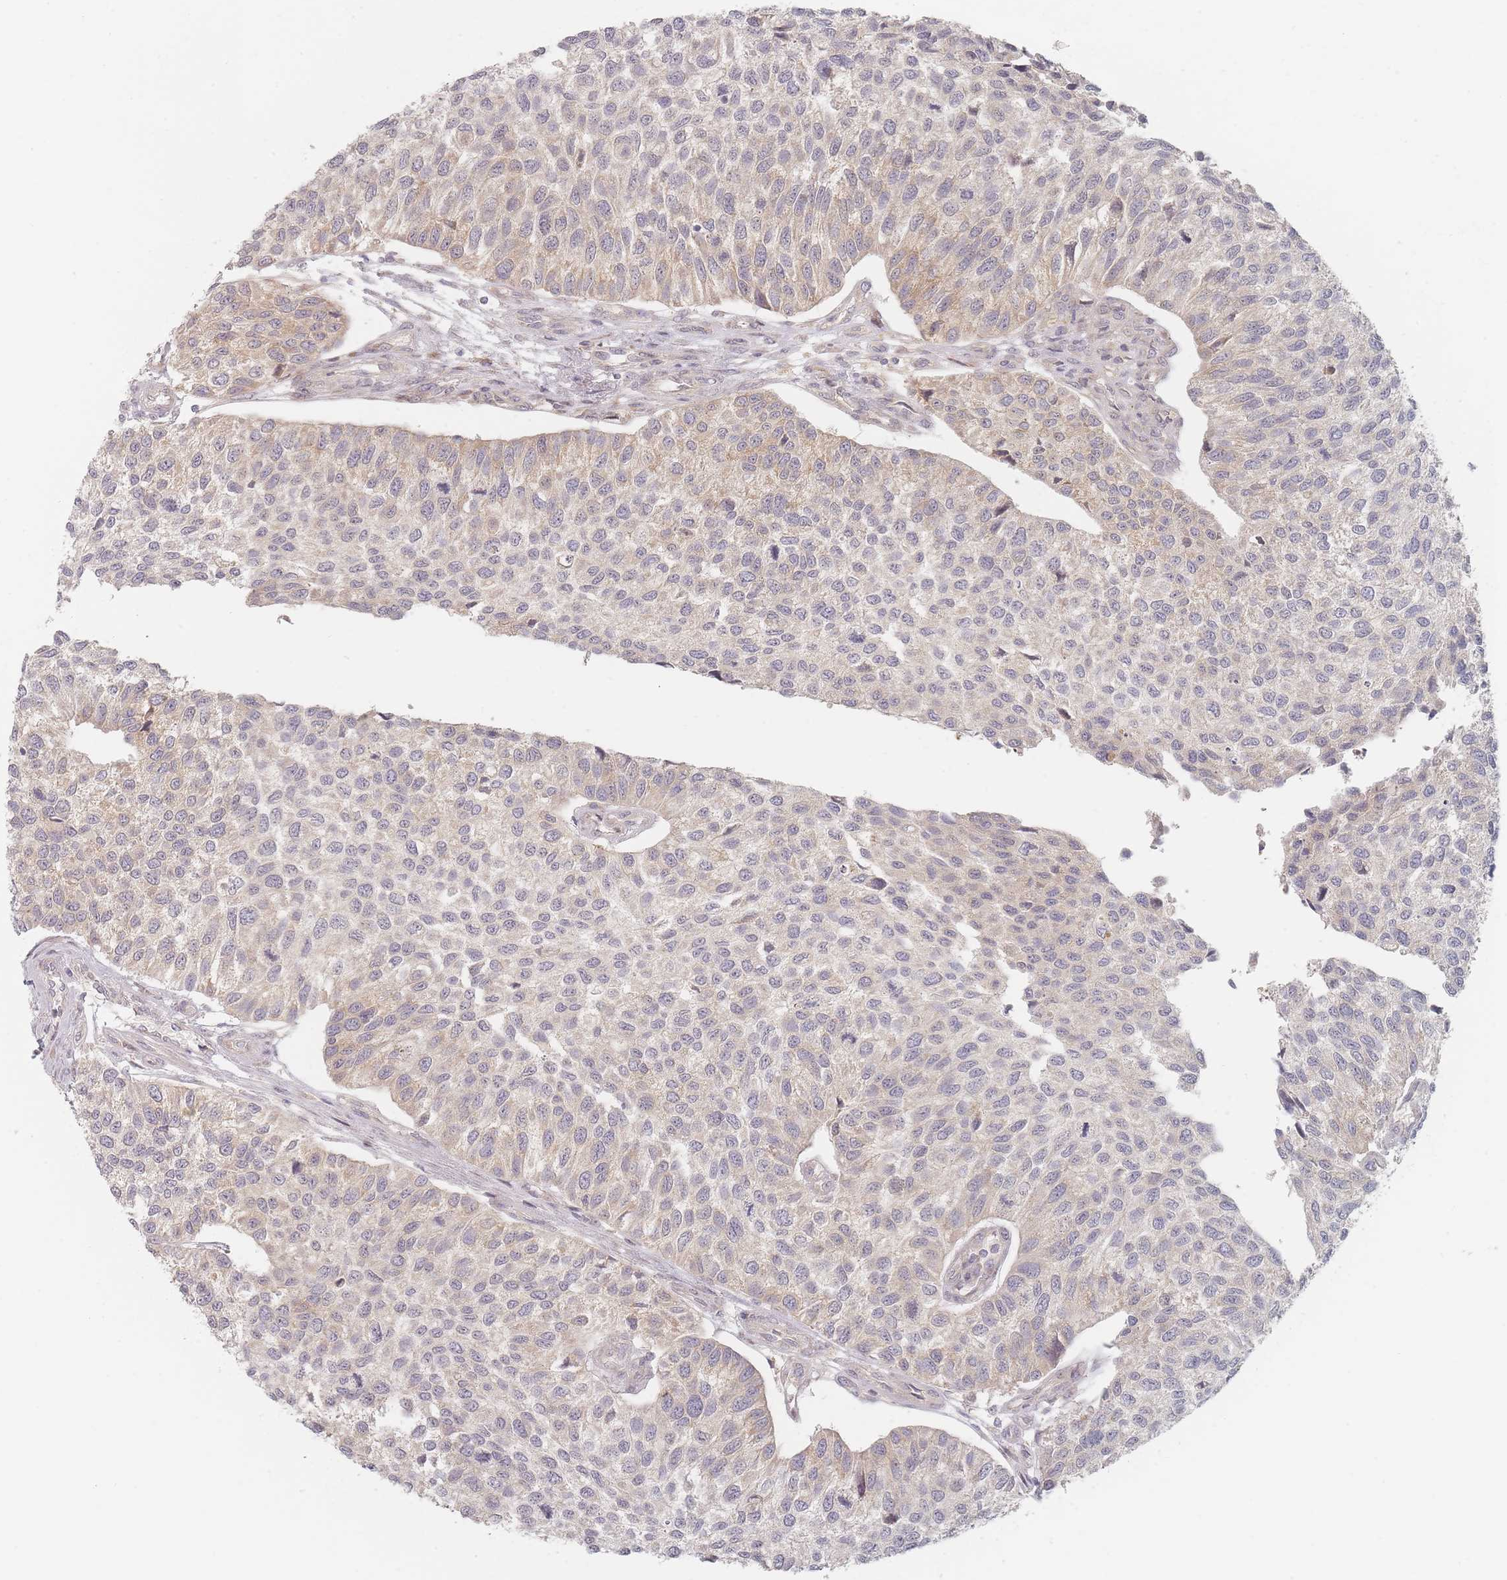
{"staining": {"intensity": "moderate", "quantity": "25%-75%", "location": "cytoplasmic/membranous"}, "tissue": "urothelial cancer", "cell_type": "Tumor cells", "image_type": "cancer", "snomed": [{"axis": "morphology", "description": "Urothelial carcinoma, NOS"}, {"axis": "topography", "description": "Urinary bladder"}], "caption": "Immunohistochemistry (IHC) of human transitional cell carcinoma reveals medium levels of moderate cytoplasmic/membranous expression in approximately 25%-75% of tumor cells.", "gene": "ZKSCAN7", "patient": {"sex": "male", "age": 55}}